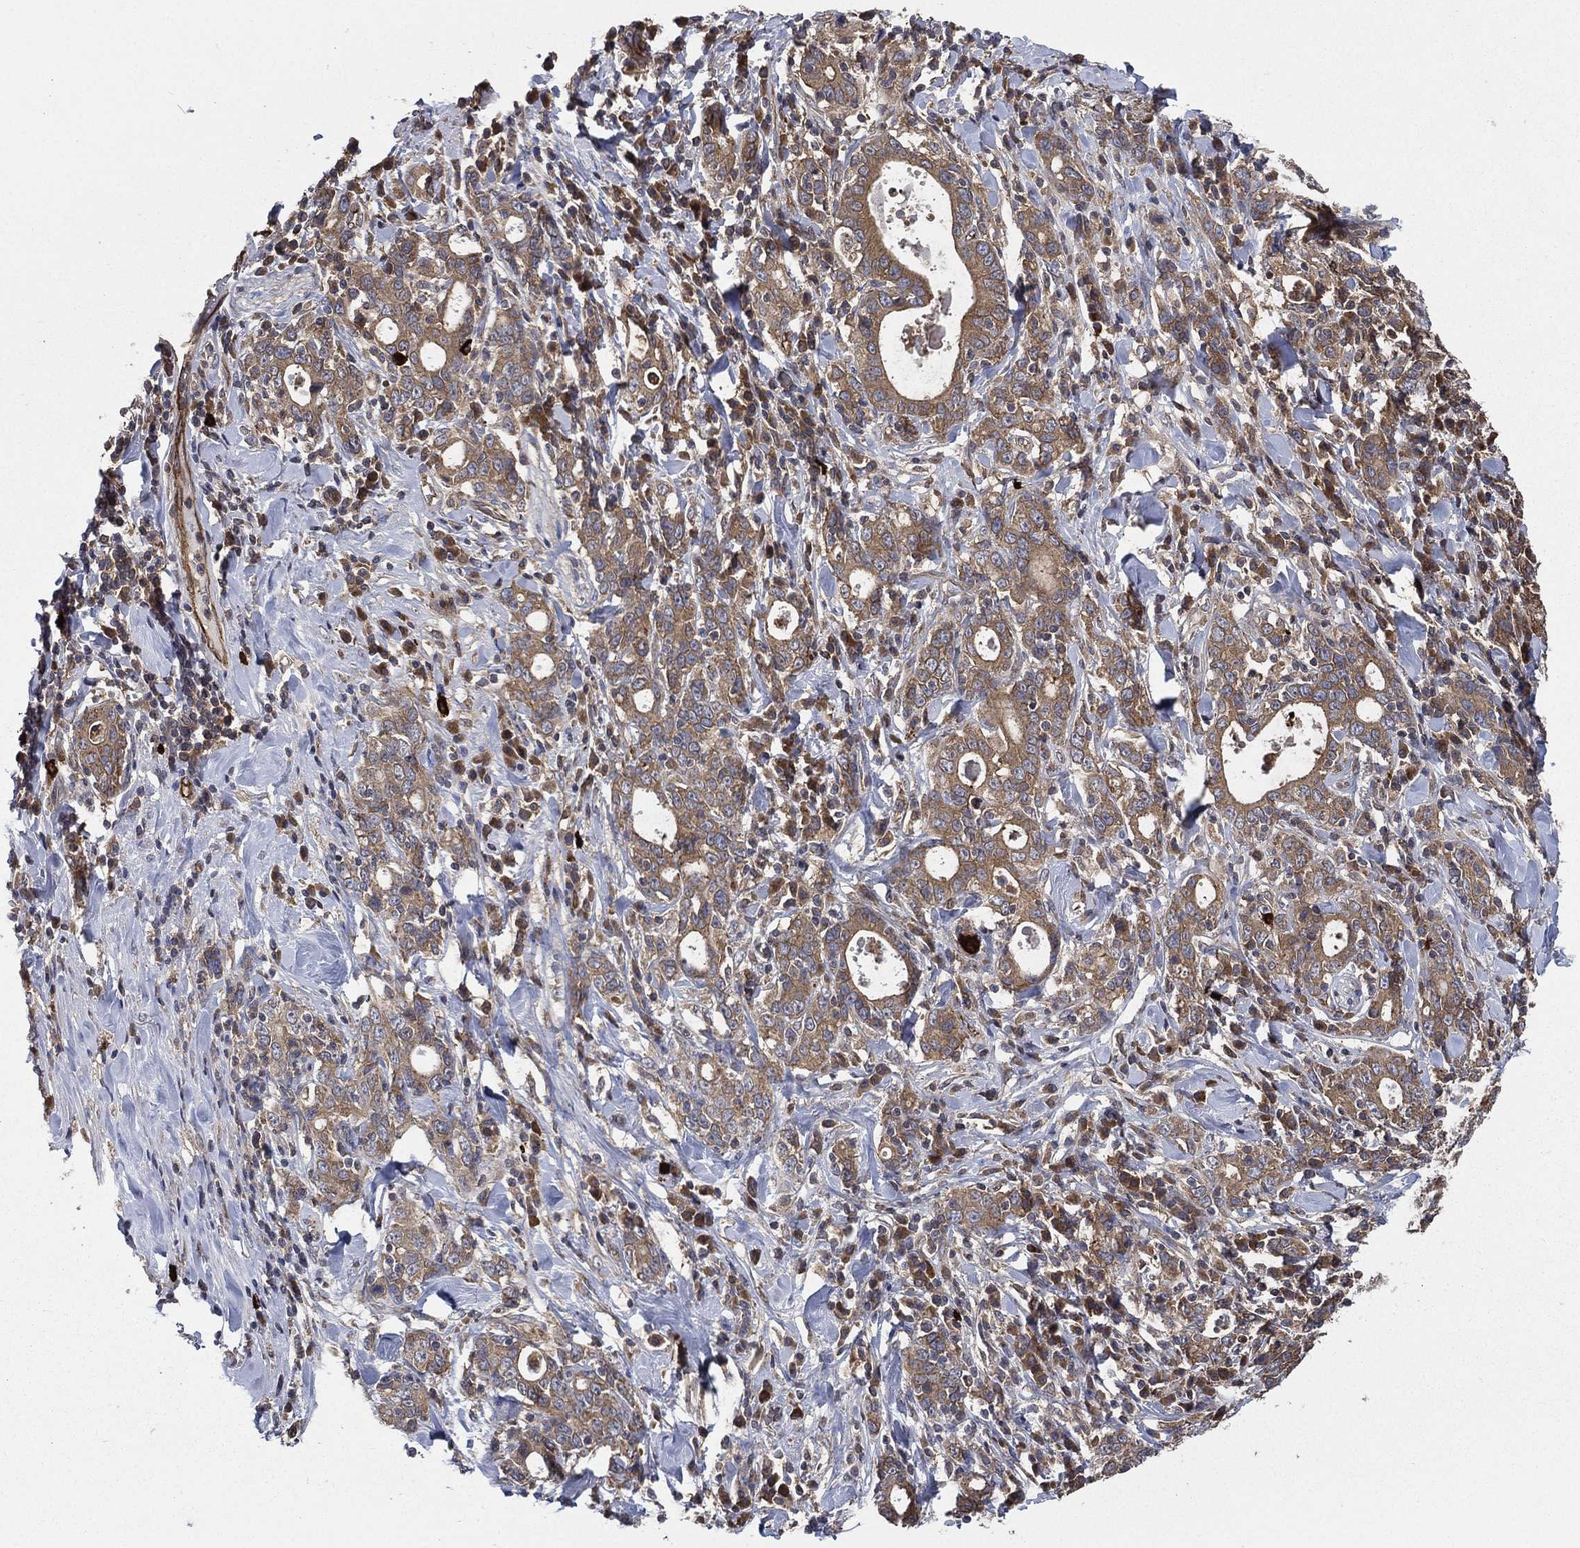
{"staining": {"intensity": "moderate", "quantity": ">75%", "location": "cytoplasmic/membranous"}, "tissue": "stomach cancer", "cell_type": "Tumor cells", "image_type": "cancer", "snomed": [{"axis": "morphology", "description": "Adenocarcinoma, NOS"}, {"axis": "topography", "description": "Stomach"}], "caption": "Immunohistochemistry (IHC) (DAB (3,3'-diaminobenzidine)) staining of human stomach cancer (adenocarcinoma) displays moderate cytoplasmic/membranous protein staining in approximately >75% of tumor cells.", "gene": "SMPD3", "patient": {"sex": "male", "age": 79}}